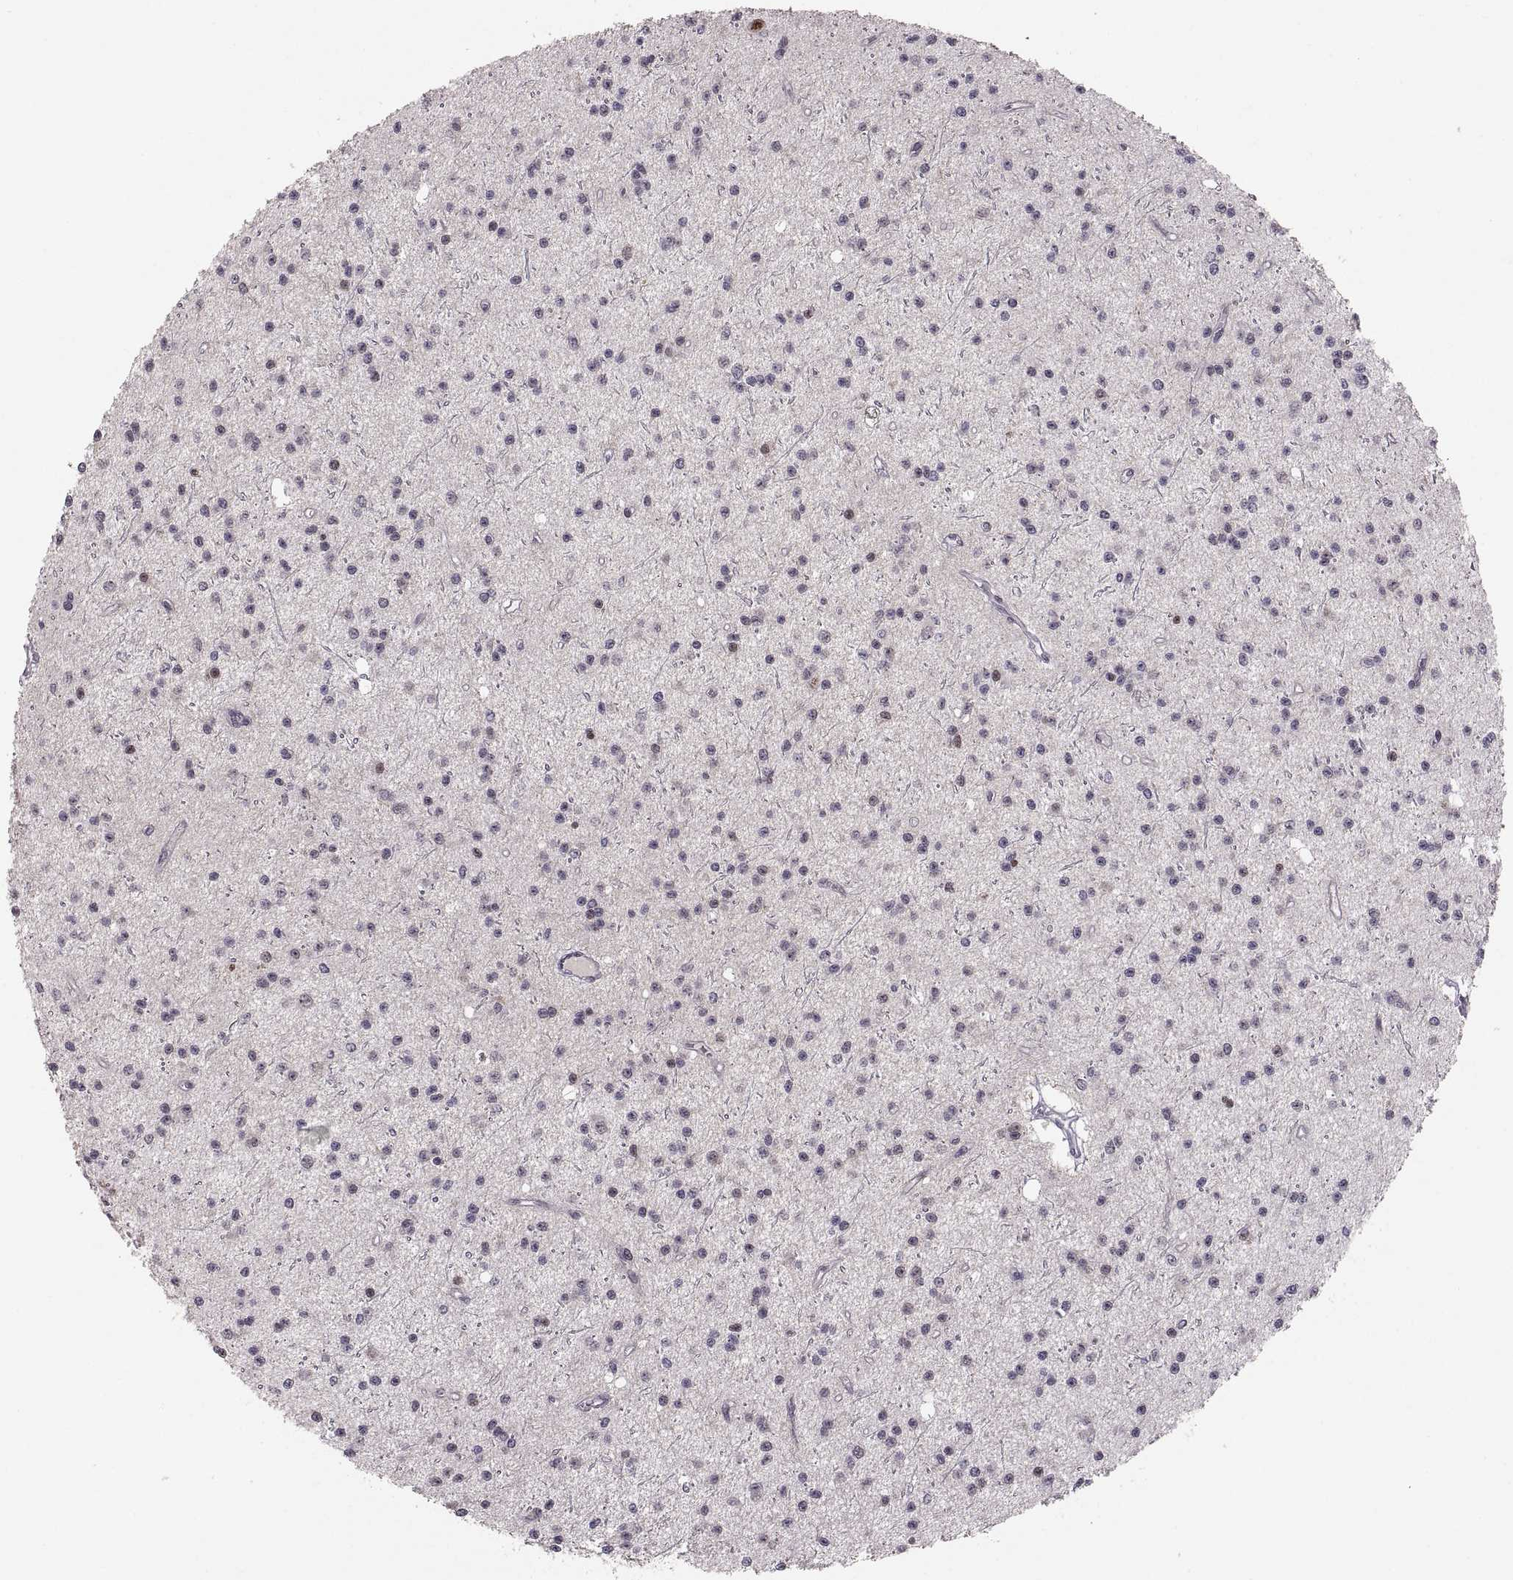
{"staining": {"intensity": "negative", "quantity": "none", "location": "none"}, "tissue": "glioma", "cell_type": "Tumor cells", "image_type": "cancer", "snomed": [{"axis": "morphology", "description": "Glioma, malignant, Low grade"}, {"axis": "topography", "description": "Brain"}], "caption": "Immunohistochemistry (IHC) of glioma demonstrates no staining in tumor cells.", "gene": "SNAI1", "patient": {"sex": "male", "age": 27}}